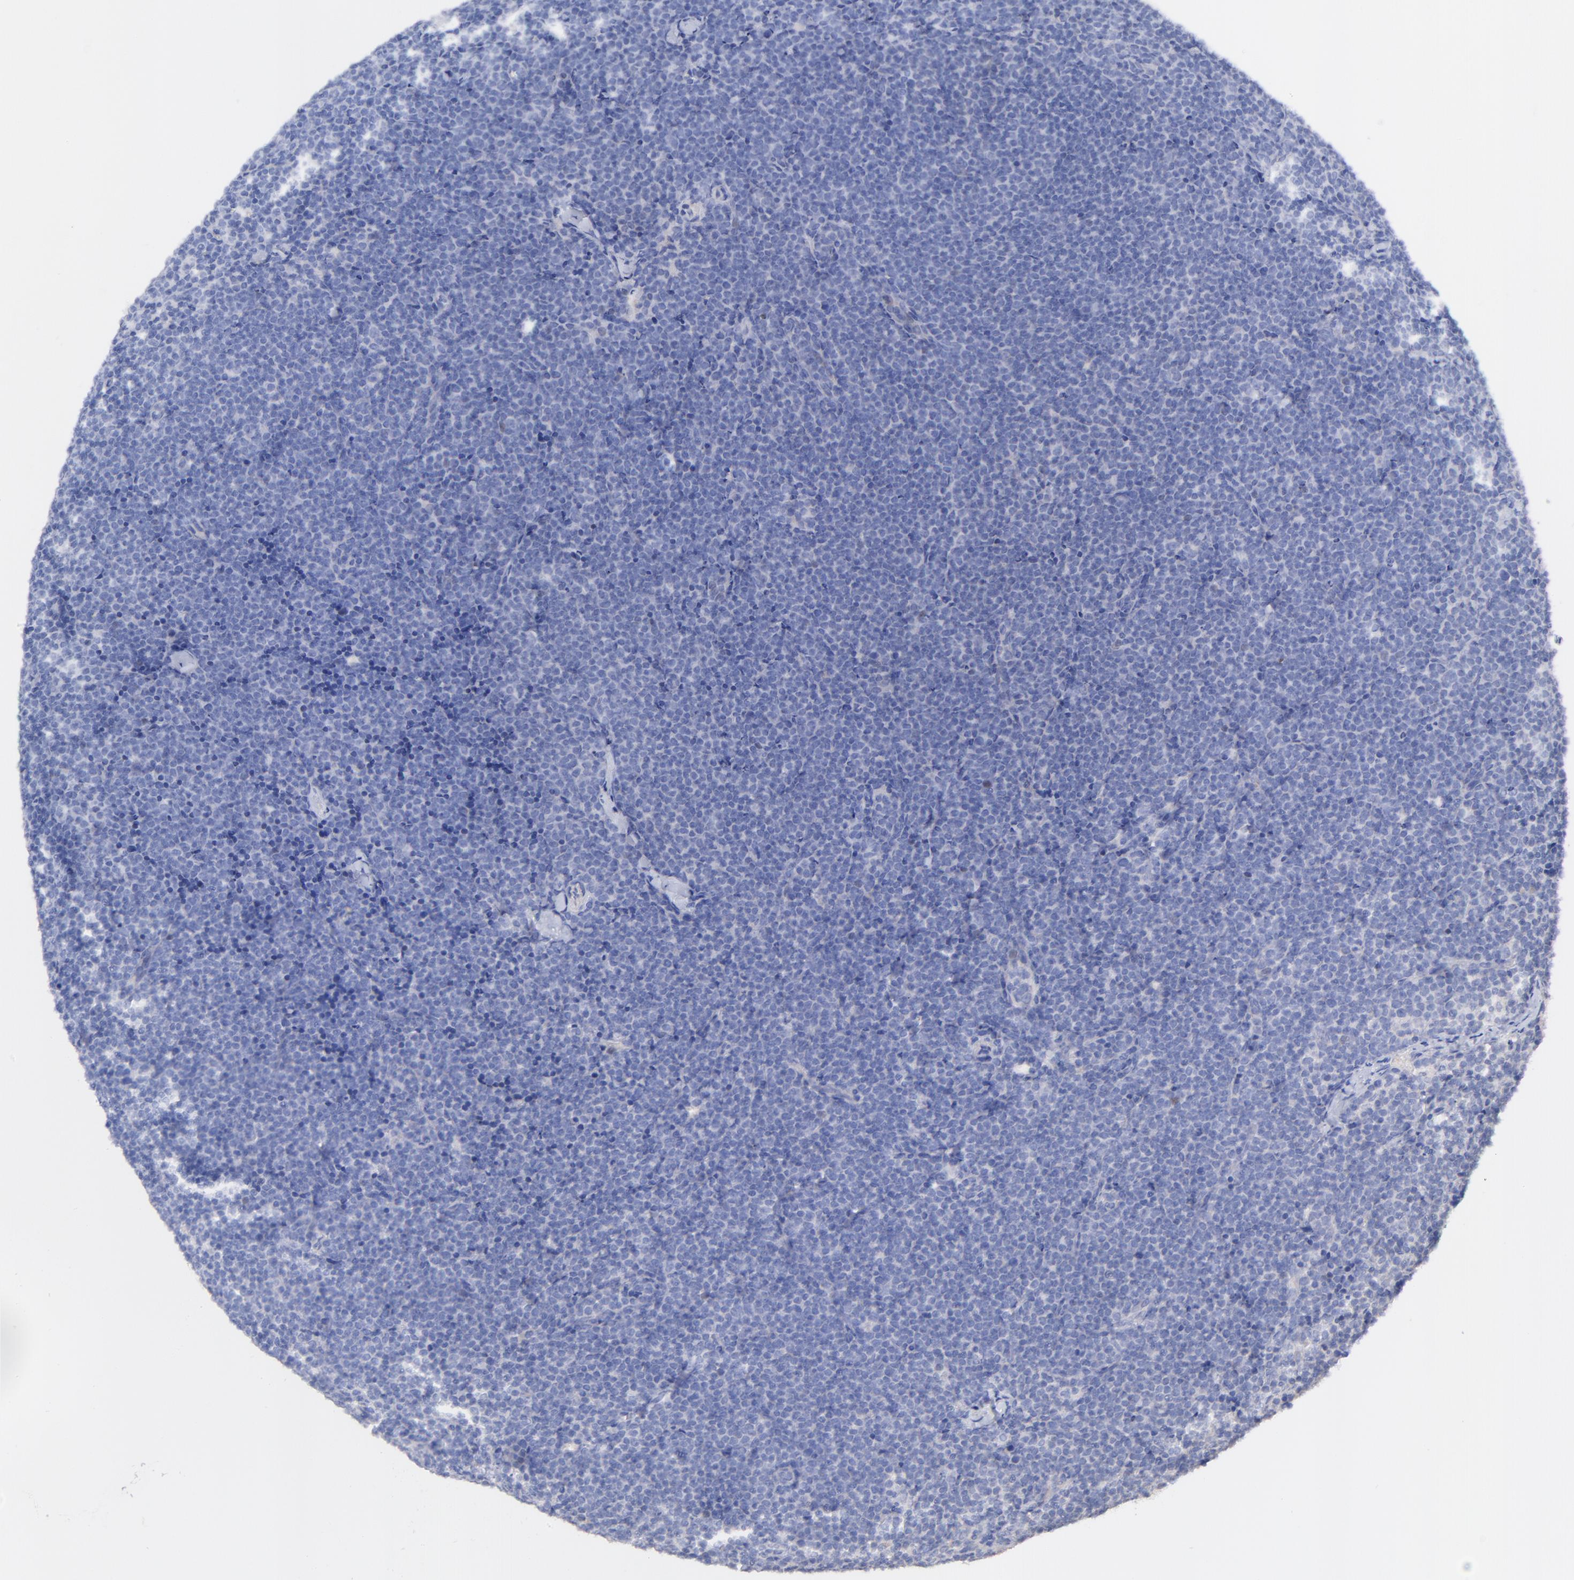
{"staining": {"intensity": "negative", "quantity": "none", "location": "none"}, "tissue": "lymphoma", "cell_type": "Tumor cells", "image_type": "cancer", "snomed": [{"axis": "morphology", "description": "Malignant lymphoma, non-Hodgkin's type, High grade"}, {"axis": "topography", "description": "Lymph node"}], "caption": "An IHC photomicrograph of malignant lymphoma, non-Hodgkin's type (high-grade) is shown. There is no staining in tumor cells of malignant lymphoma, non-Hodgkin's type (high-grade). The staining is performed using DAB brown chromogen with nuclei counter-stained in using hematoxylin.", "gene": "CFAP57", "patient": {"sex": "female", "age": 58}}